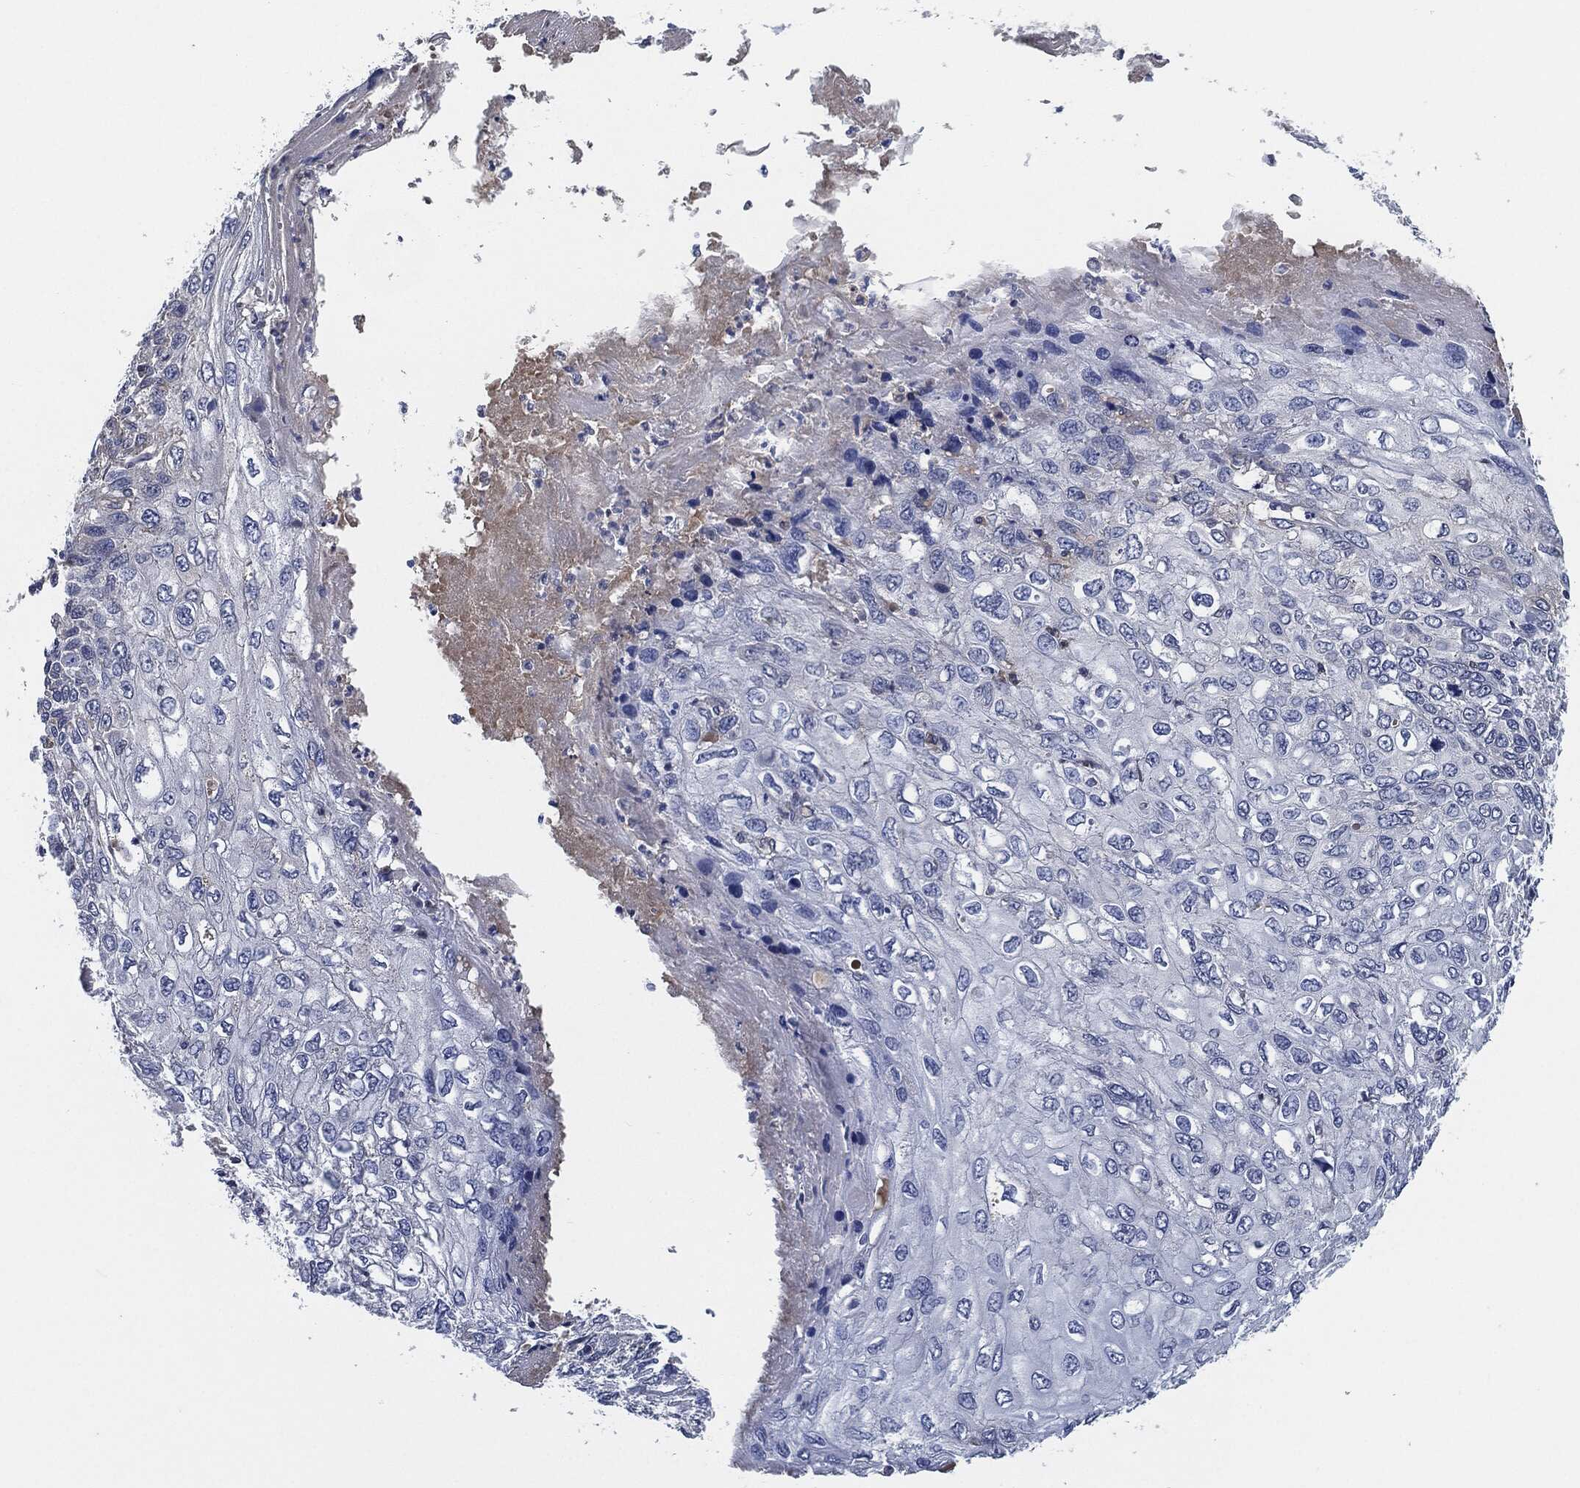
{"staining": {"intensity": "negative", "quantity": "none", "location": "none"}, "tissue": "skin cancer", "cell_type": "Tumor cells", "image_type": "cancer", "snomed": [{"axis": "morphology", "description": "Squamous cell carcinoma, NOS"}, {"axis": "topography", "description": "Skin"}], "caption": "DAB (3,3'-diaminobenzidine) immunohistochemical staining of human skin squamous cell carcinoma reveals no significant staining in tumor cells. The staining was performed using DAB (3,3'-diaminobenzidine) to visualize the protein expression in brown, while the nuclei were stained in blue with hematoxylin (Magnification: 20x).", "gene": "IL2RG", "patient": {"sex": "male", "age": 92}}